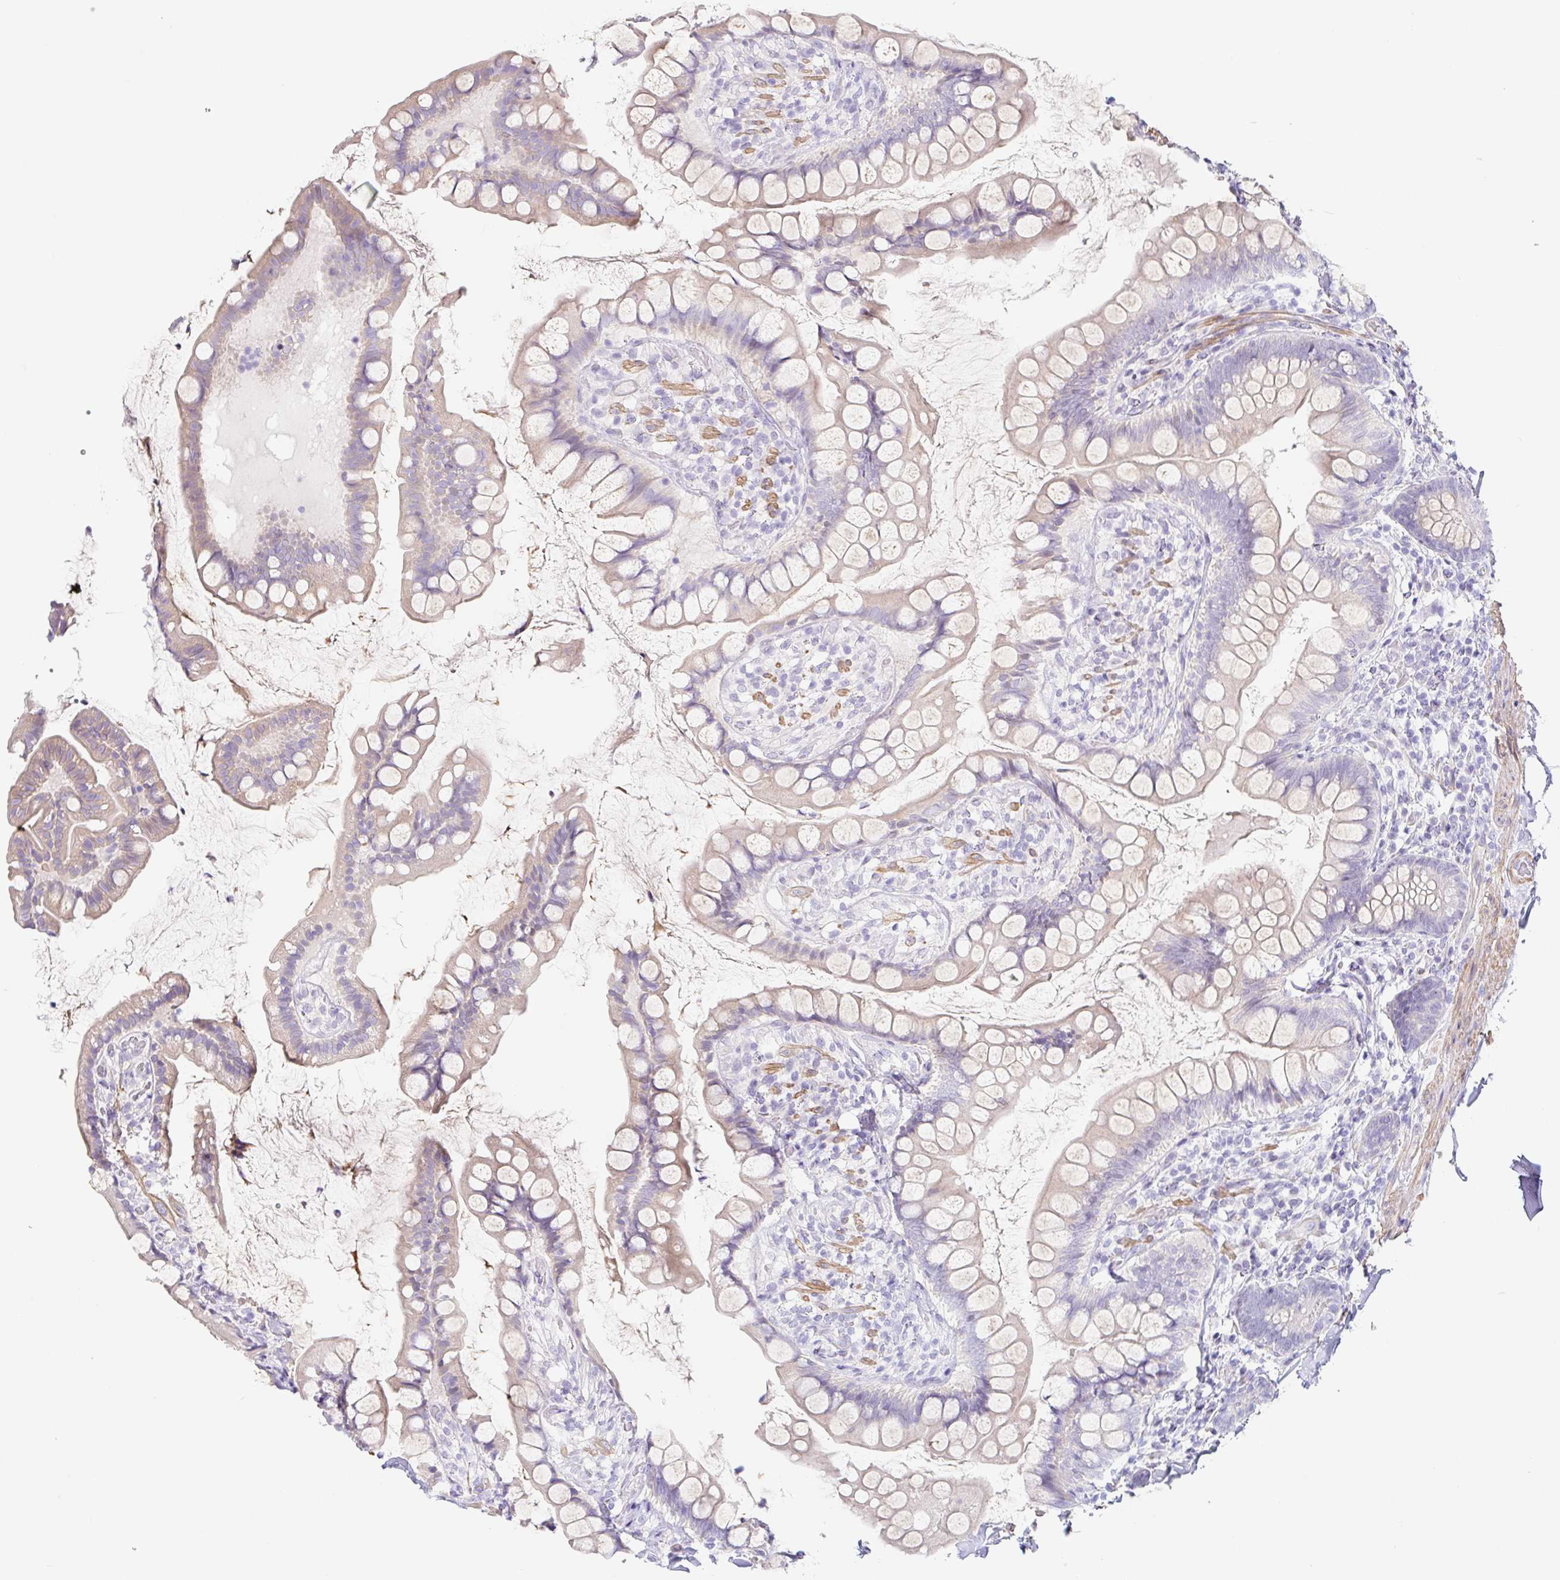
{"staining": {"intensity": "moderate", "quantity": "25%-75%", "location": "cytoplasmic/membranous"}, "tissue": "small intestine", "cell_type": "Glandular cells", "image_type": "normal", "snomed": [{"axis": "morphology", "description": "Normal tissue, NOS"}, {"axis": "topography", "description": "Small intestine"}], "caption": "Immunohistochemistry (IHC) micrograph of unremarkable small intestine stained for a protein (brown), which exhibits medium levels of moderate cytoplasmic/membranous expression in about 25%-75% of glandular cells.", "gene": "DCAF17", "patient": {"sex": "male", "age": 70}}